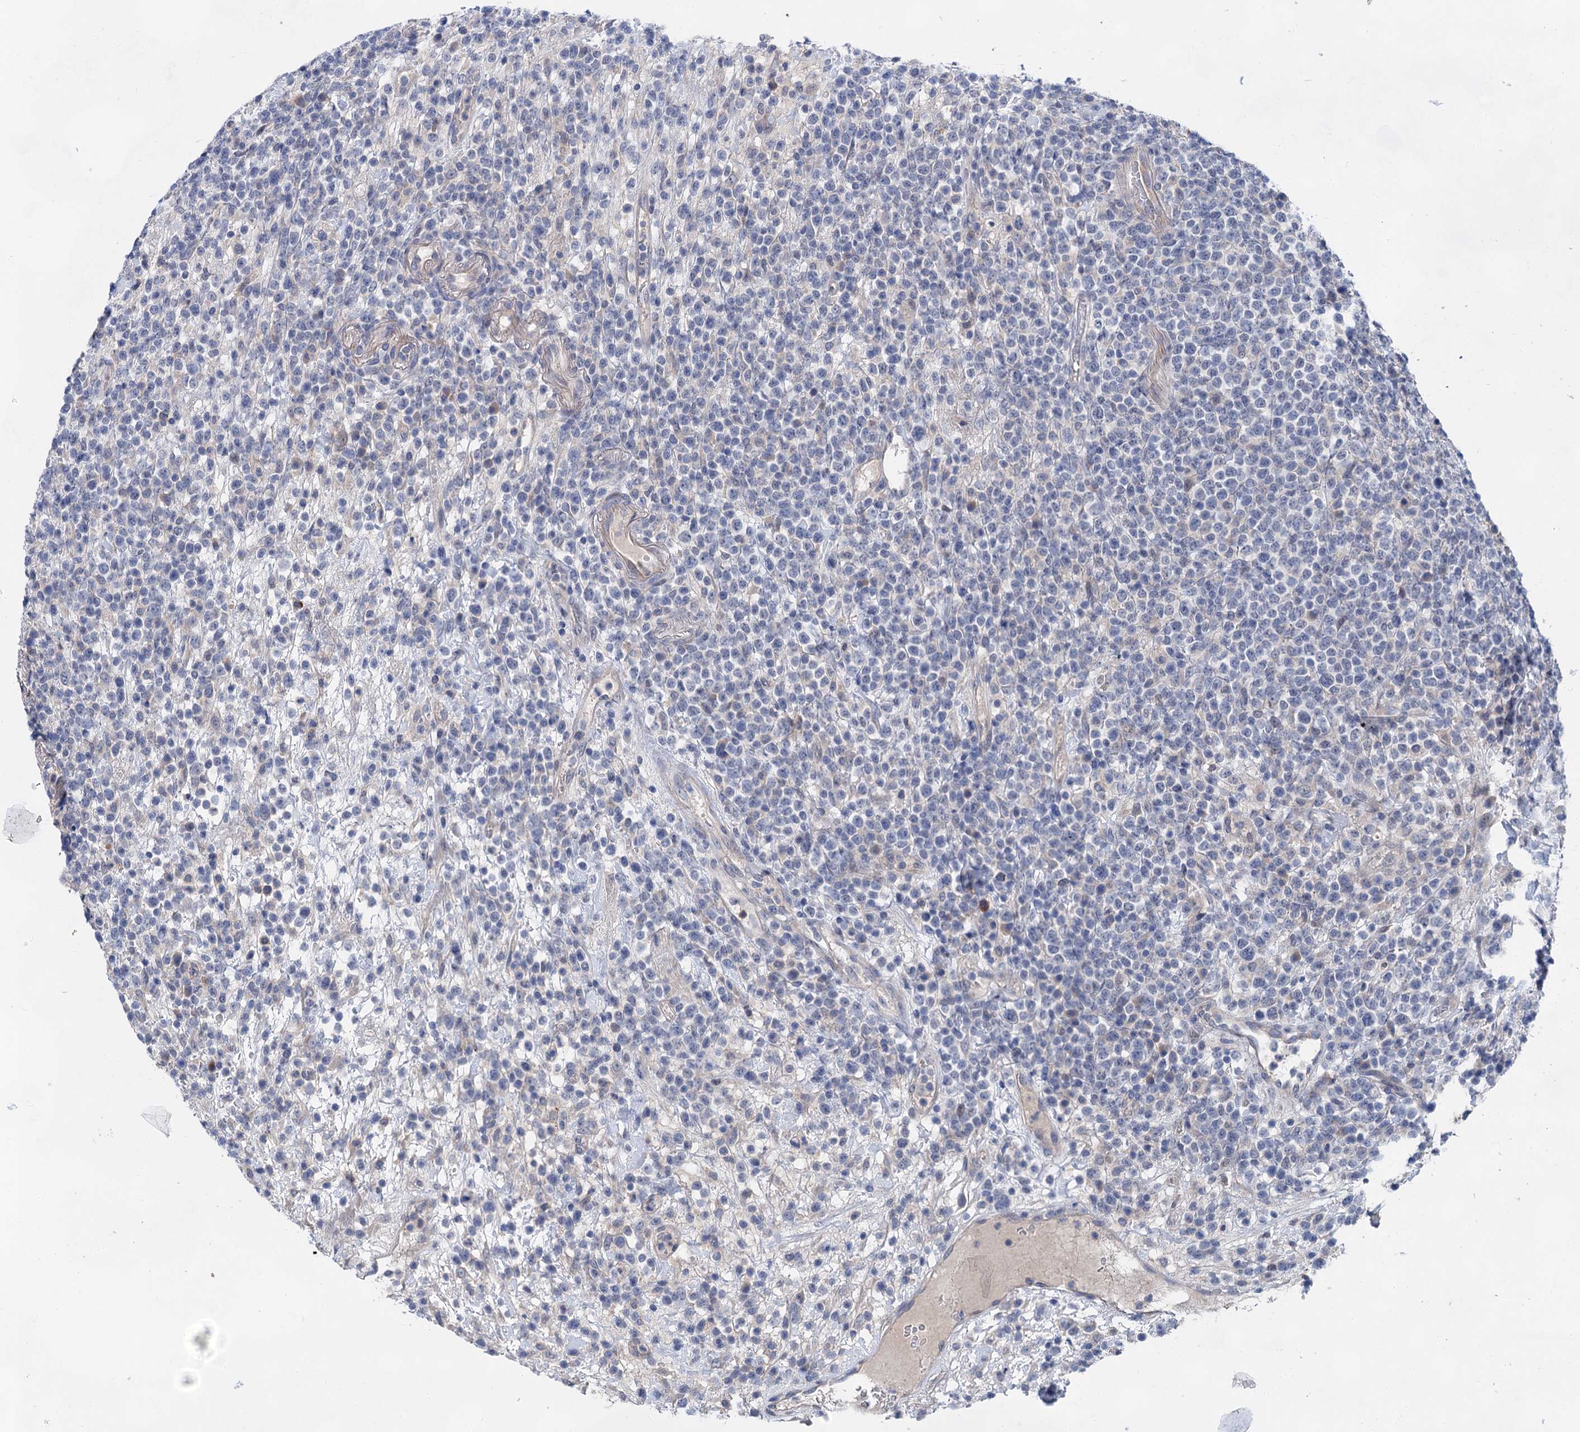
{"staining": {"intensity": "negative", "quantity": "none", "location": "none"}, "tissue": "lymphoma", "cell_type": "Tumor cells", "image_type": "cancer", "snomed": [{"axis": "morphology", "description": "Malignant lymphoma, non-Hodgkin's type, High grade"}, {"axis": "topography", "description": "Colon"}], "caption": "Immunohistochemistry photomicrograph of human high-grade malignant lymphoma, non-Hodgkin's type stained for a protein (brown), which exhibits no expression in tumor cells.", "gene": "MORN3", "patient": {"sex": "female", "age": 53}}